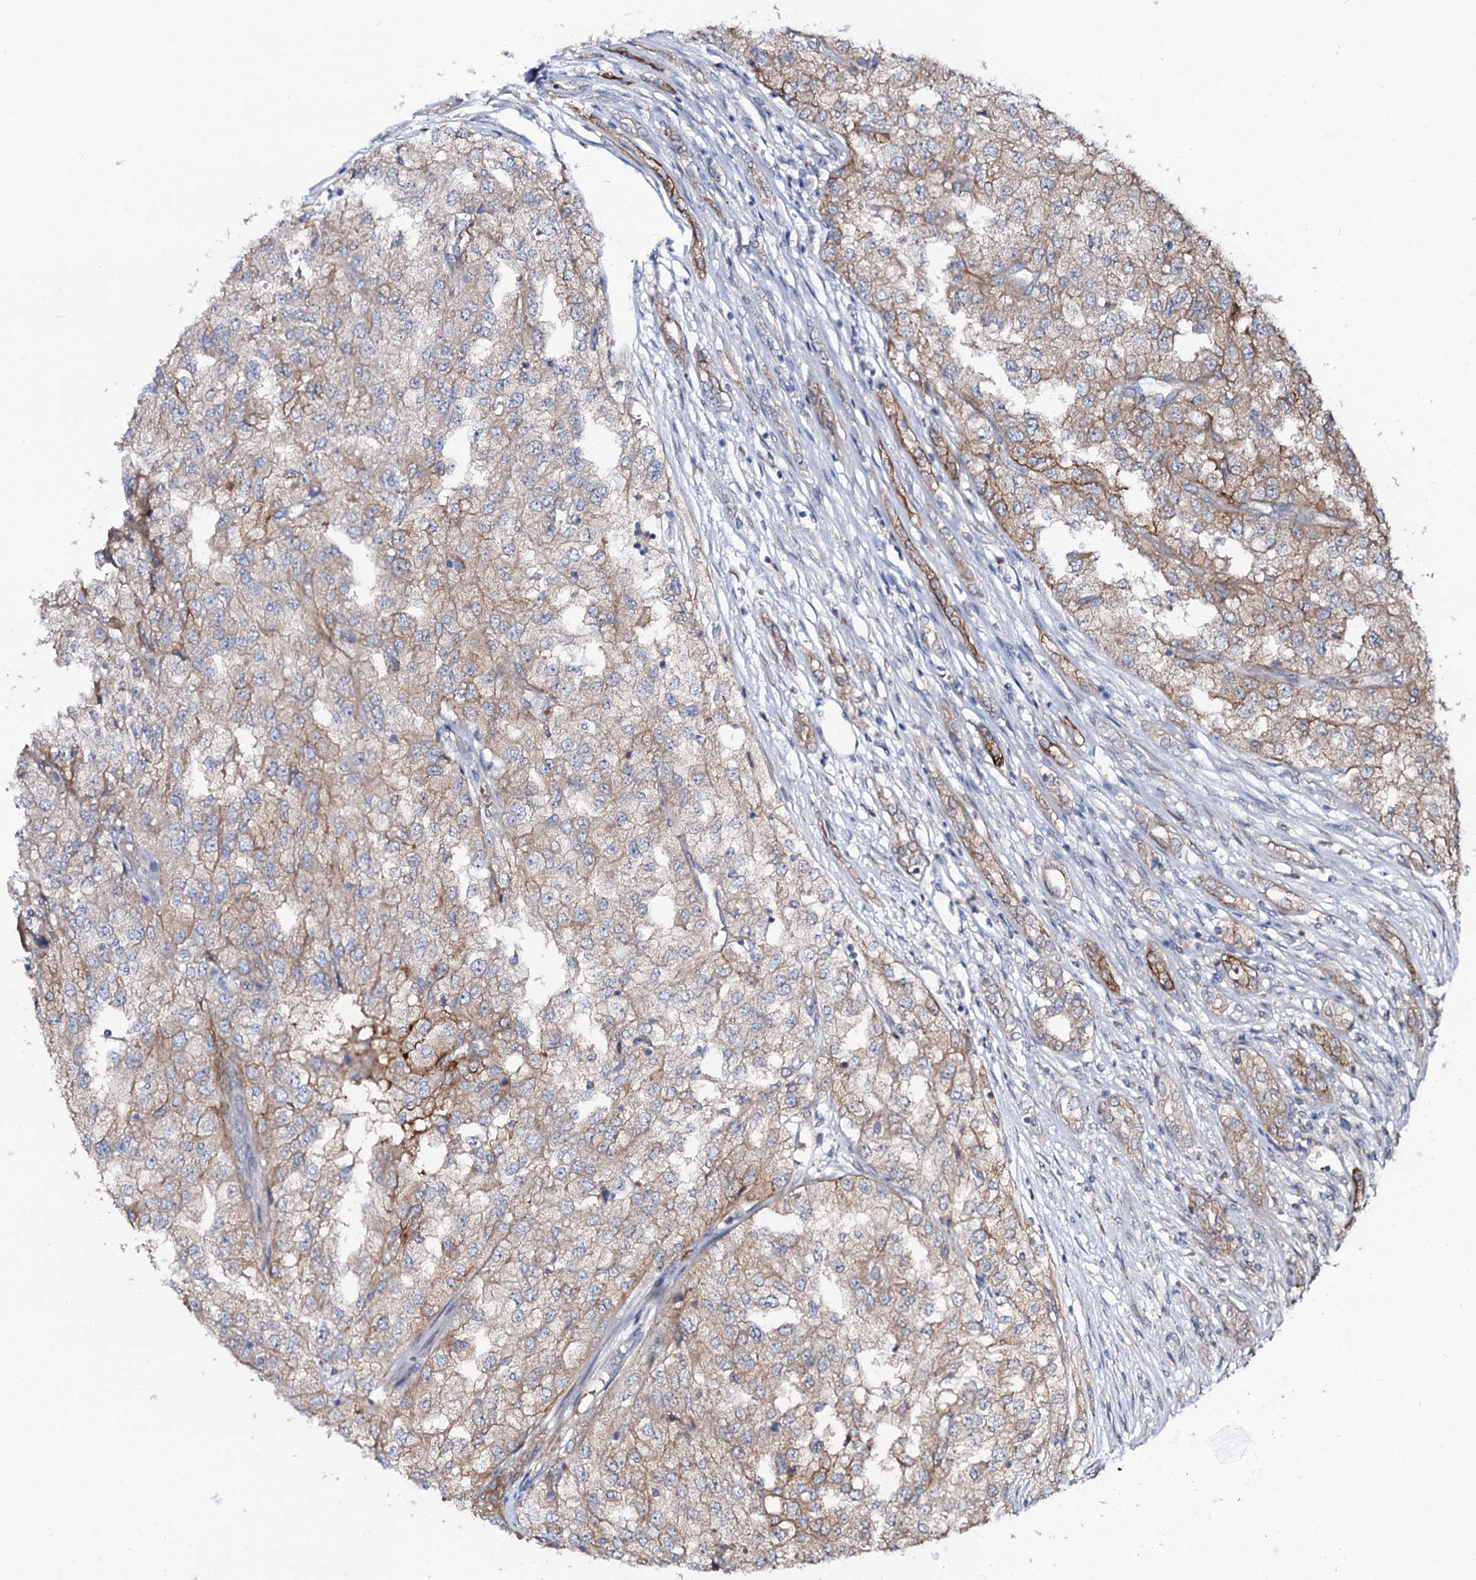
{"staining": {"intensity": "weak", "quantity": ">75%", "location": "cytoplasmic/membranous"}, "tissue": "renal cancer", "cell_type": "Tumor cells", "image_type": "cancer", "snomed": [{"axis": "morphology", "description": "Adenocarcinoma, NOS"}, {"axis": "topography", "description": "Kidney"}], "caption": "This micrograph reveals immunohistochemistry (IHC) staining of renal cancer, with low weak cytoplasmic/membranous positivity in approximately >75% of tumor cells.", "gene": "PPP1R3D", "patient": {"sex": "female", "age": 54}}